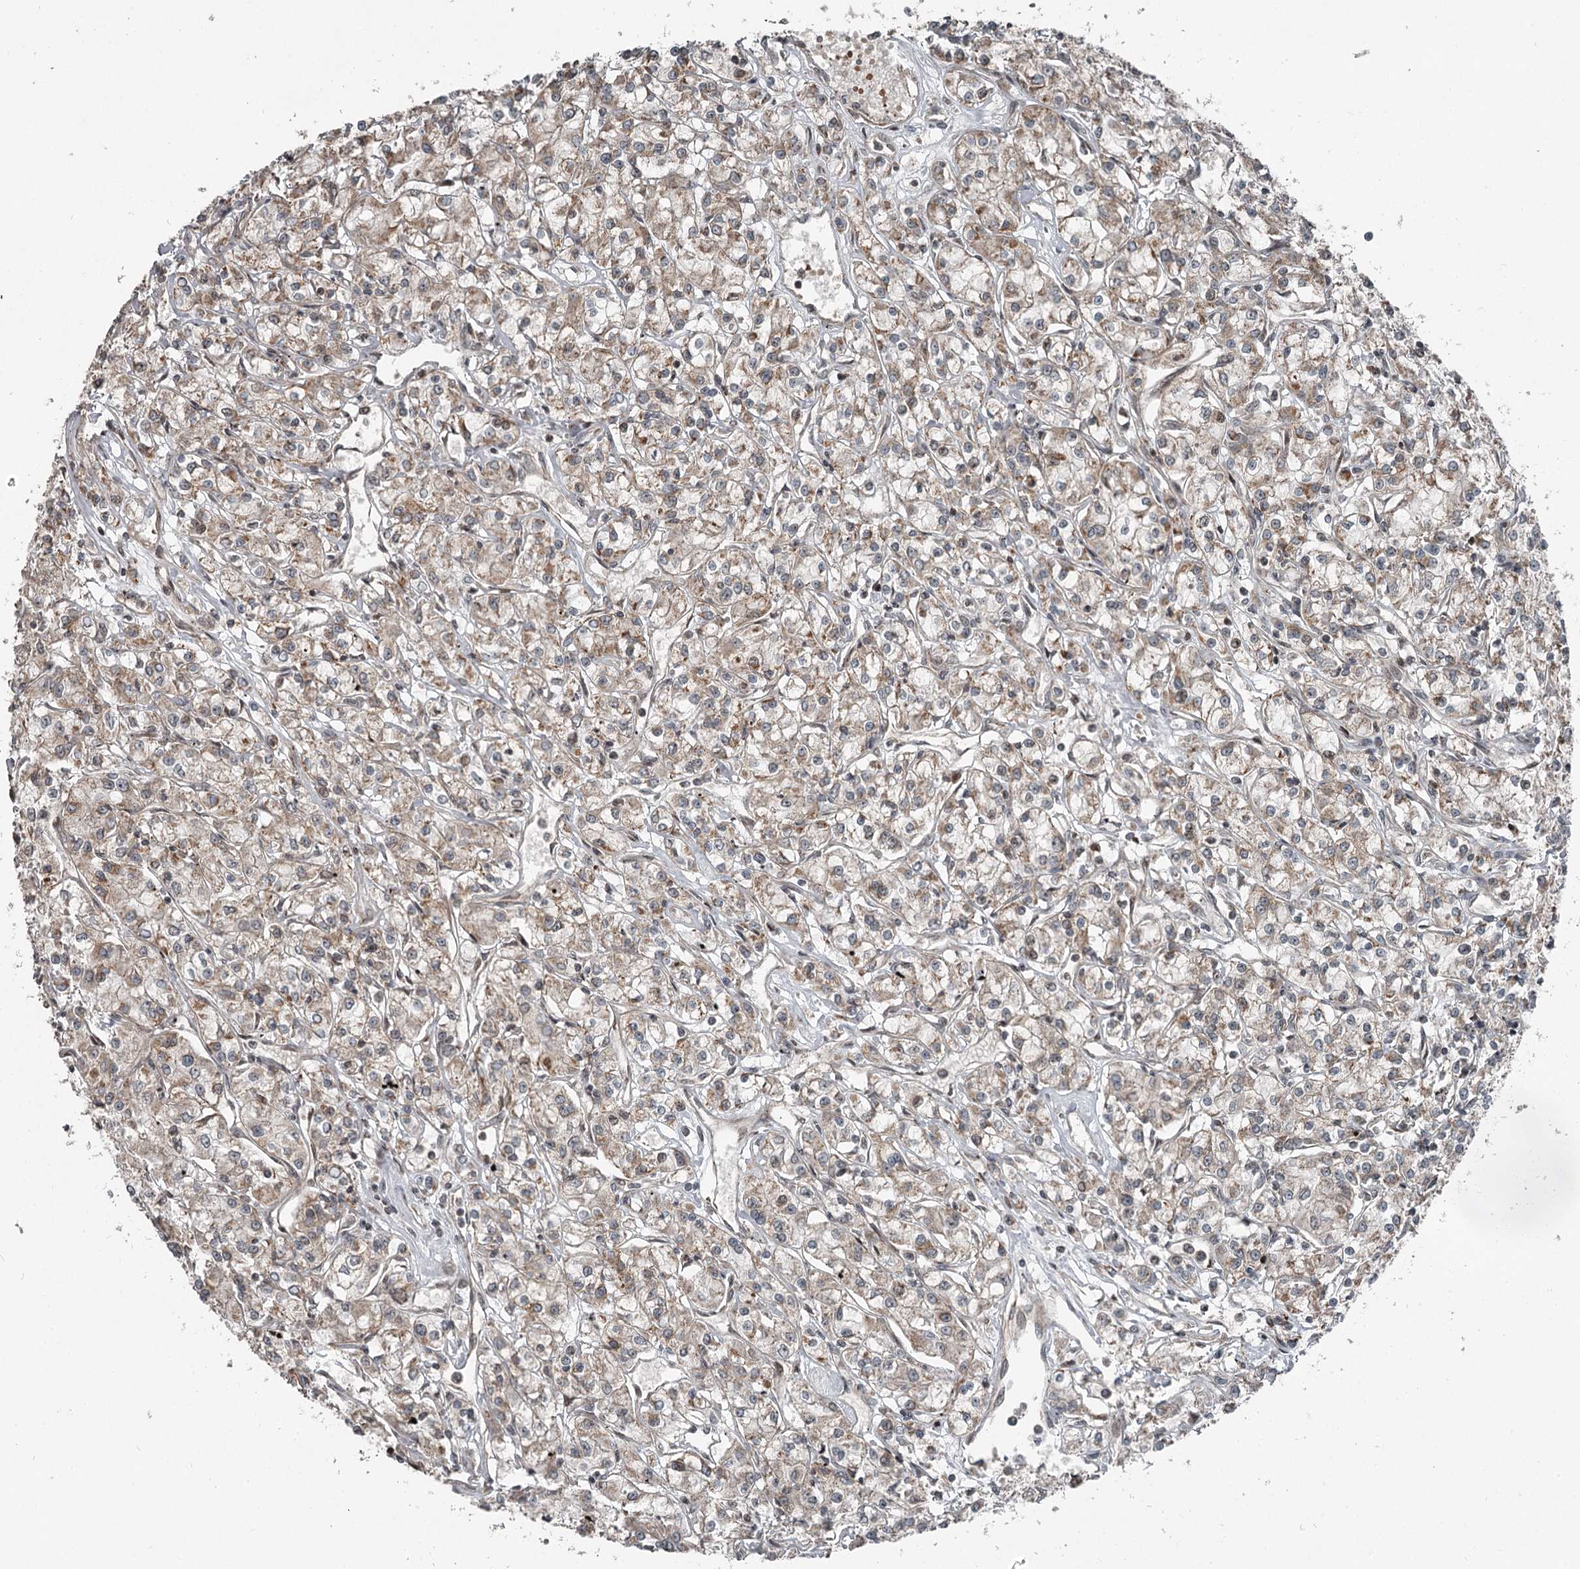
{"staining": {"intensity": "weak", "quantity": ">75%", "location": "cytoplasmic/membranous"}, "tissue": "renal cancer", "cell_type": "Tumor cells", "image_type": "cancer", "snomed": [{"axis": "morphology", "description": "Adenocarcinoma, NOS"}, {"axis": "topography", "description": "Kidney"}], "caption": "Protein staining of renal cancer (adenocarcinoma) tissue demonstrates weak cytoplasmic/membranous staining in about >75% of tumor cells. Nuclei are stained in blue.", "gene": "RASSF8", "patient": {"sex": "female", "age": 59}}